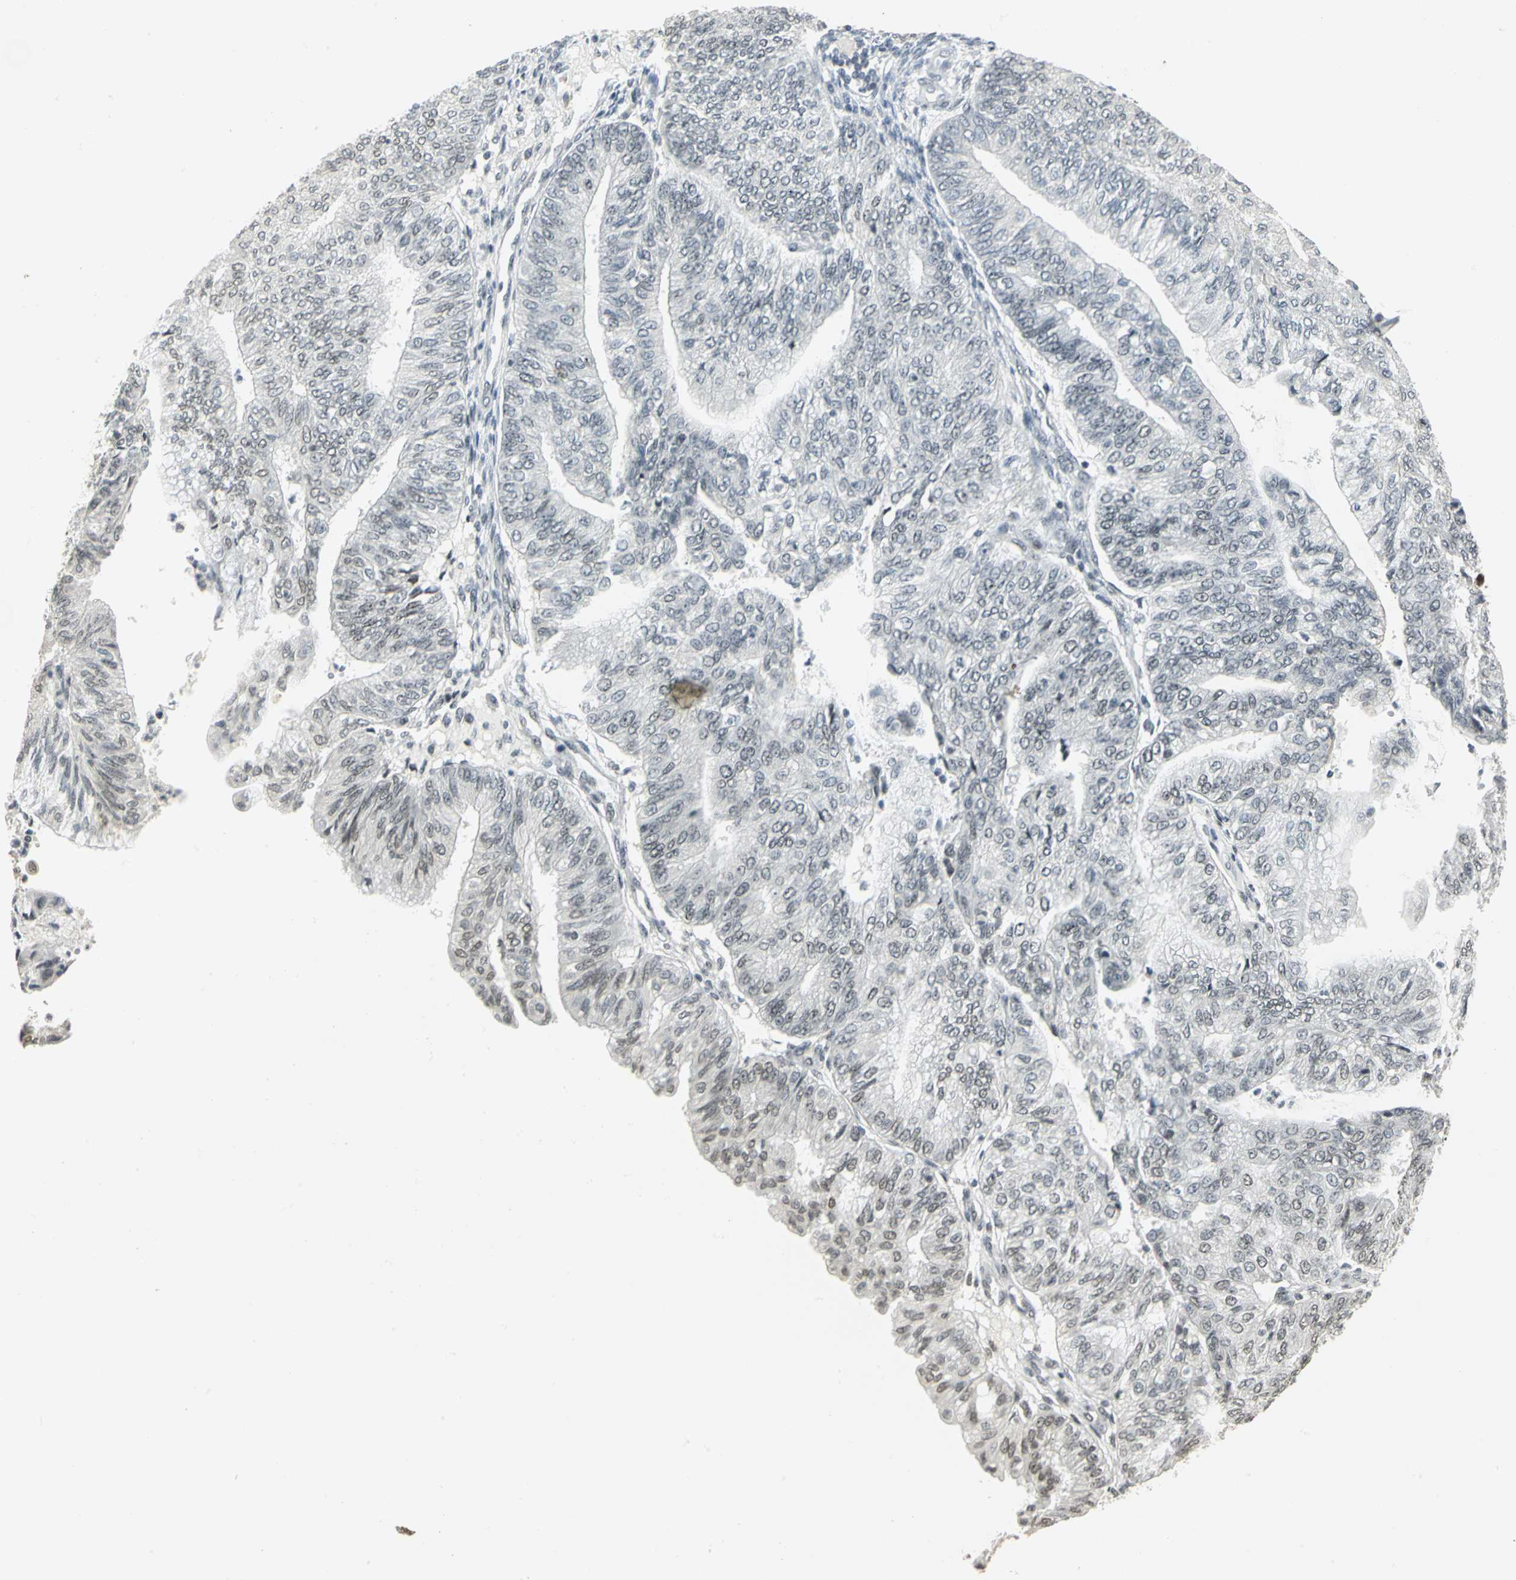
{"staining": {"intensity": "strong", "quantity": ">75%", "location": "nuclear"}, "tissue": "endometrial cancer", "cell_type": "Tumor cells", "image_type": "cancer", "snomed": [{"axis": "morphology", "description": "Adenocarcinoma, NOS"}, {"axis": "topography", "description": "Endometrium"}], "caption": "About >75% of tumor cells in human endometrial adenocarcinoma reveal strong nuclear protein staining as visualized by brown immunohistochemical staining.", "gene": "CBX3", "patient": {"sex": "female", "age": 59}}